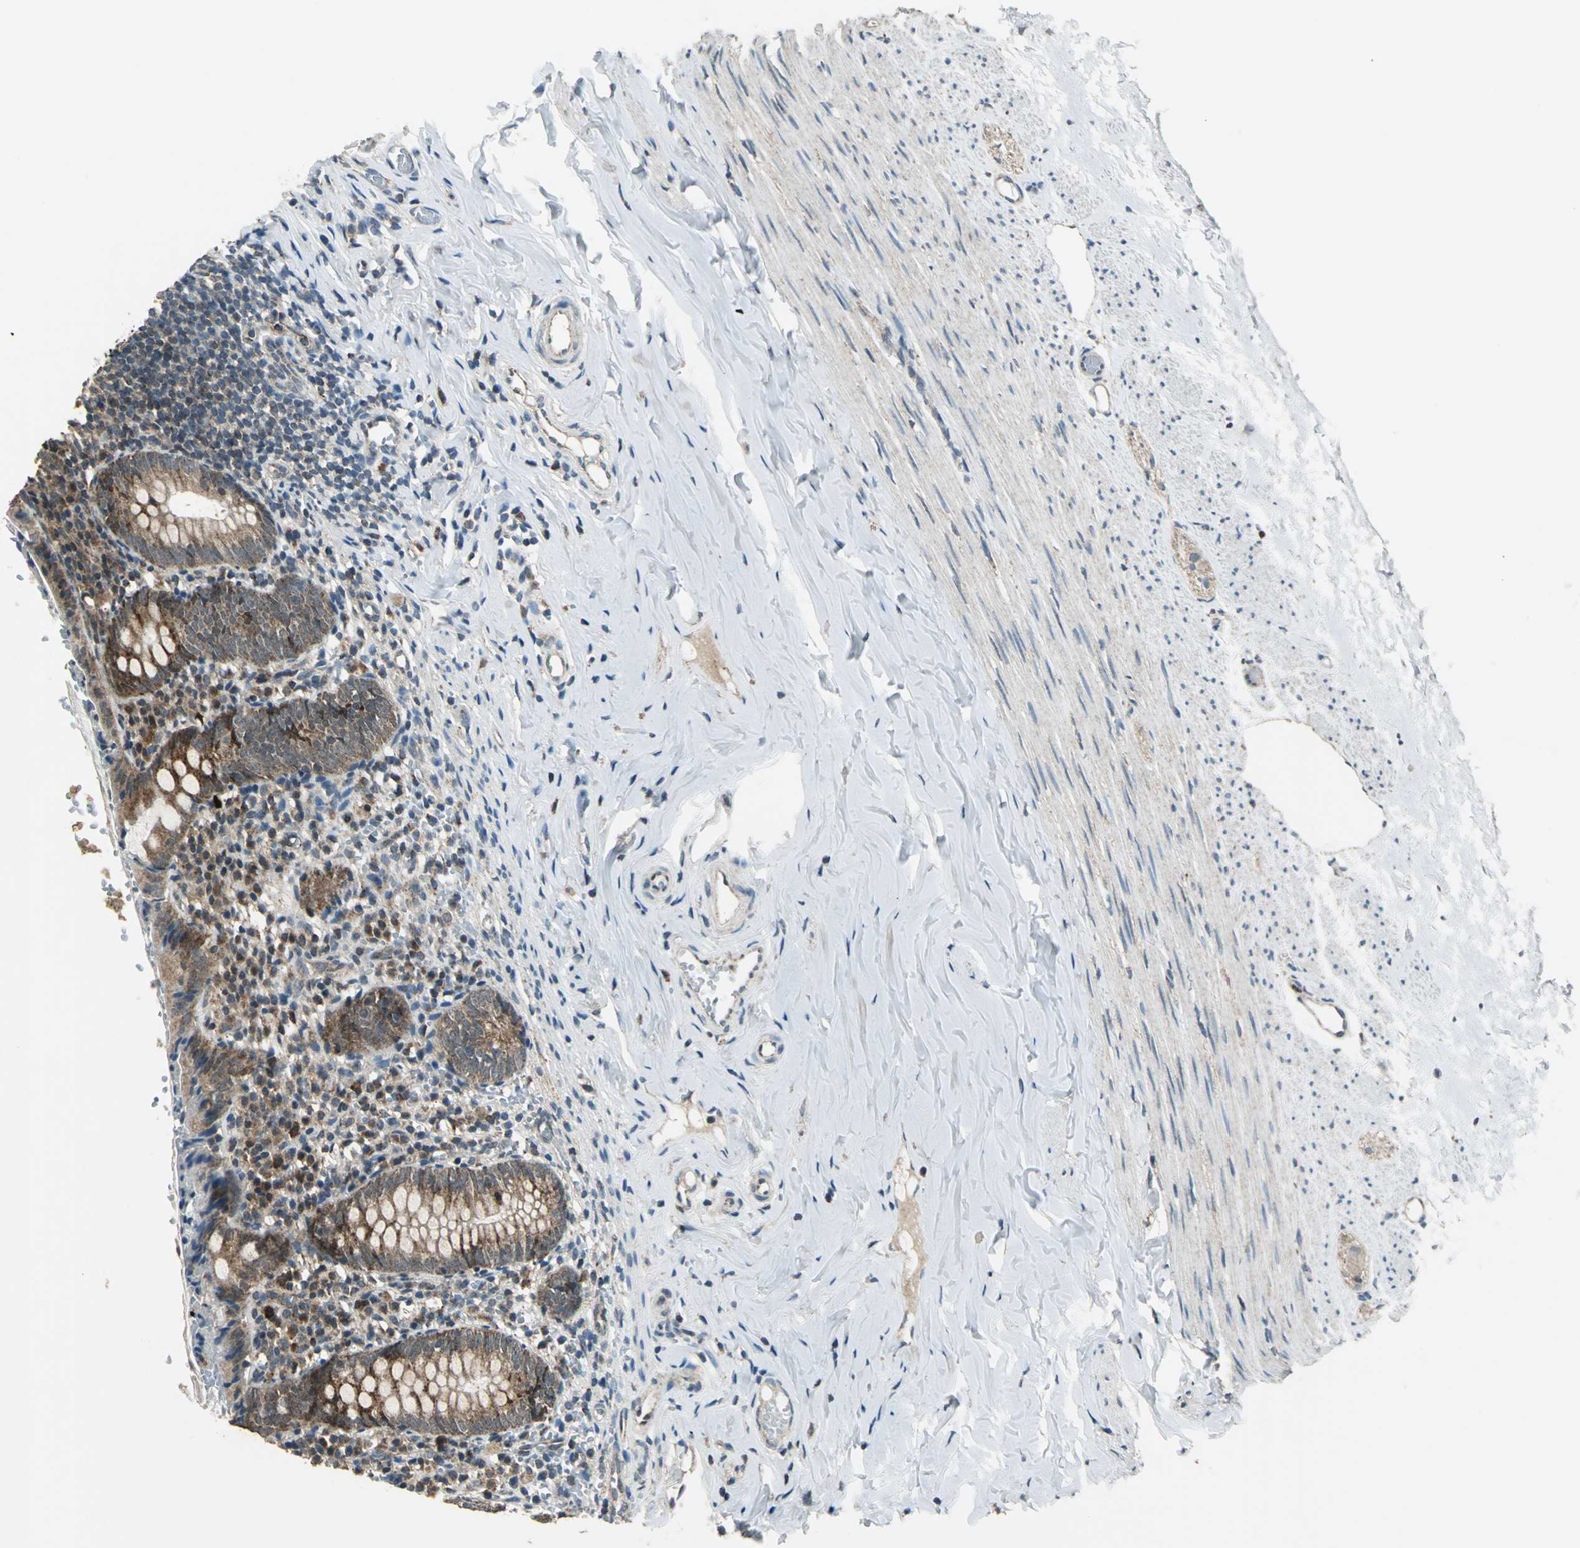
{"staining": {"intensity": "moderate", "quantity": ">75%", "location": "cytoplasmic/membranous"}, "tissue": "appendix", "cell_type": "Glandular cells", "image_type": "normal", "snomed": [{"axis": "morphology", "description": "Normal tissue, NOS"}, {"axis": "topography", "description": "Appendix"}], "caption": "Normal appendix shows moderate cytoplasmic/membranous staining in approximately >75% of glandular cells Ihc stains the protein of interest in brown and the nuclei are stained blue..", "gene": "NUDT2", "patient": {"sex": "female", "age": 10}}